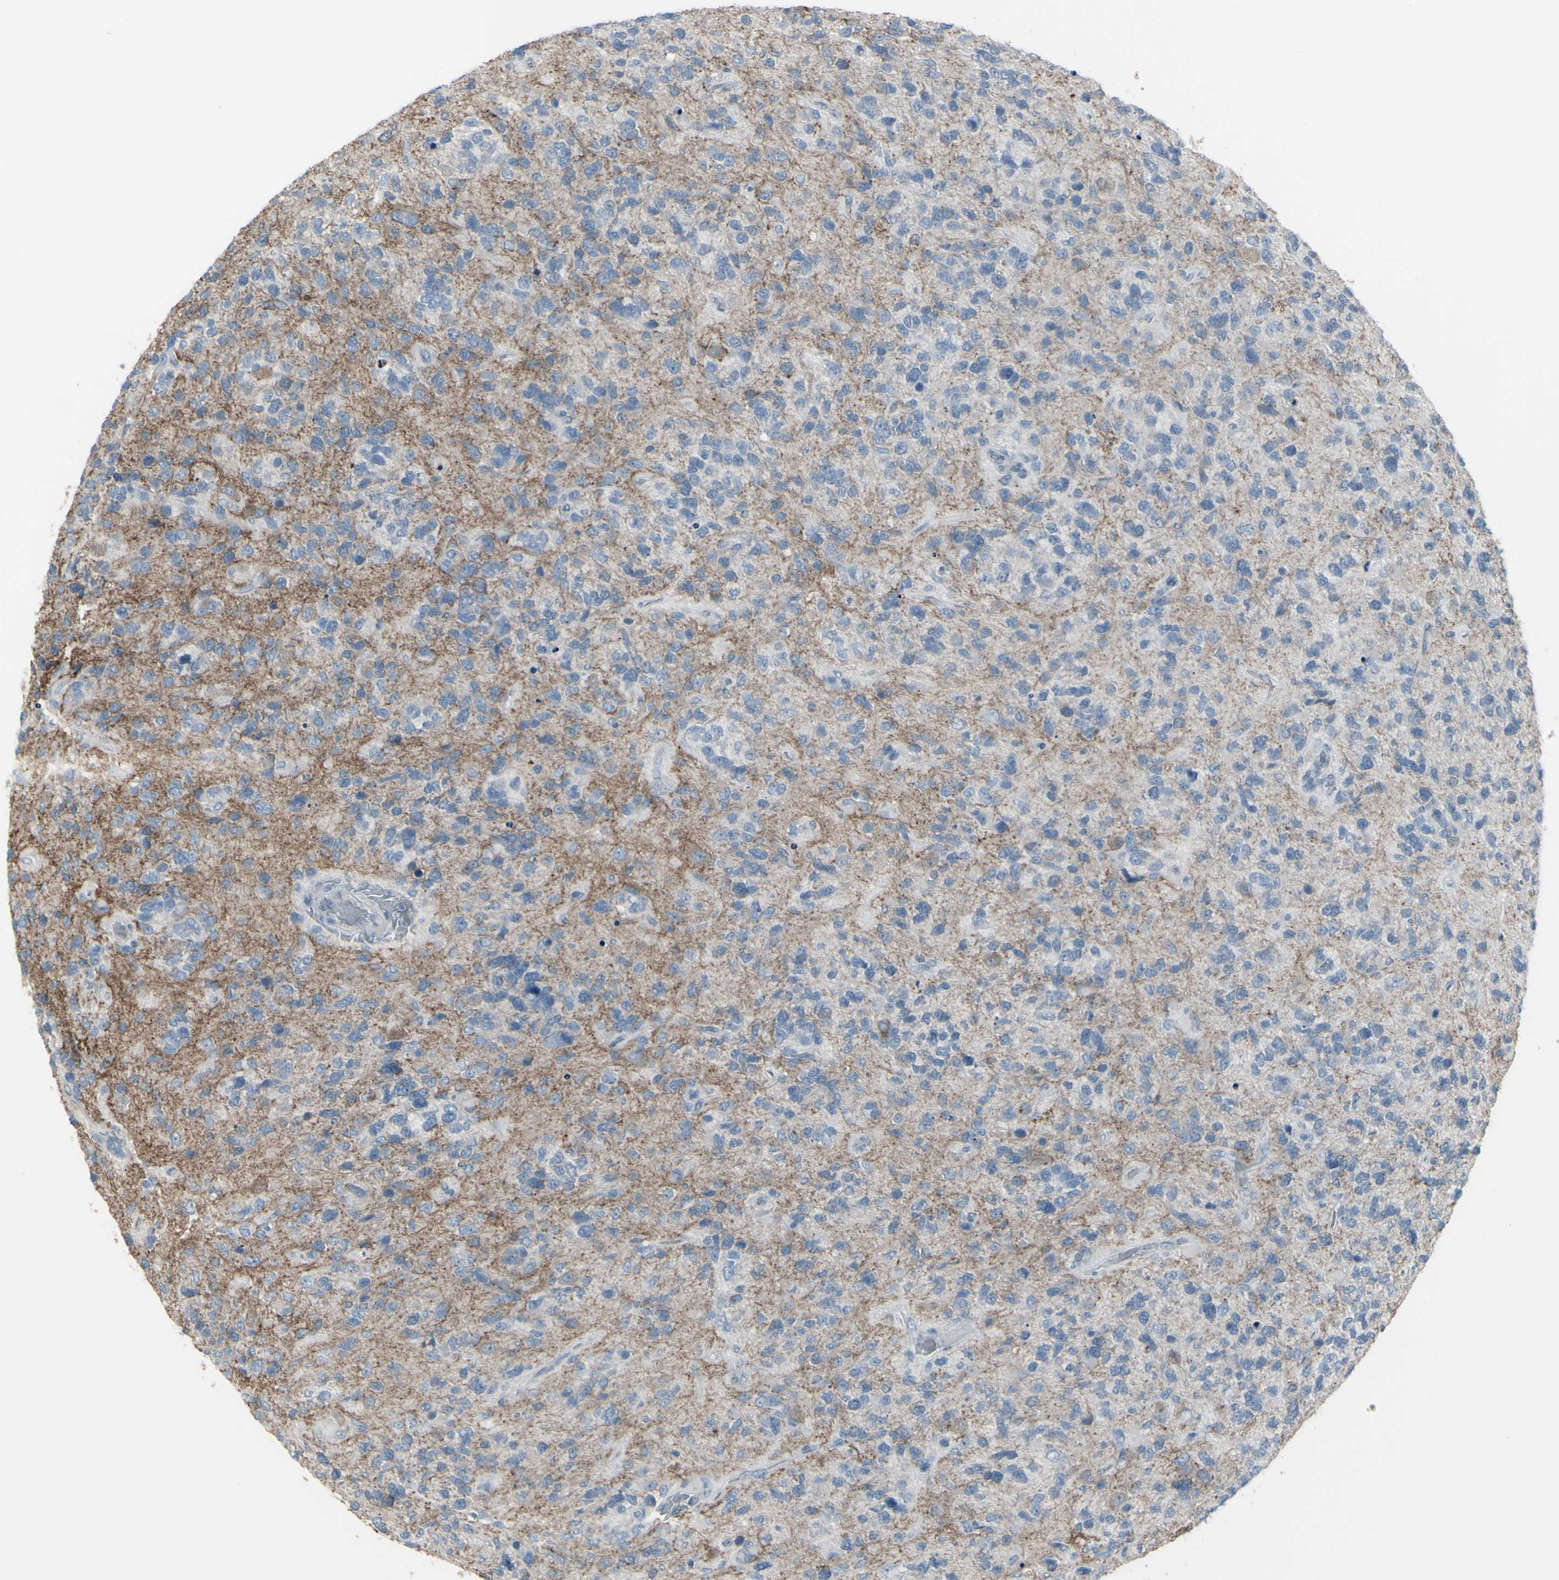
{"staining": {"intensity": "weak", "quantity": "<25%", "location": "cytoplasmic/membranous"}, "tissue": "glioma", "cell_type": "Tumor cells", "image_type": "cancer", "snomed": [{"axis": "morphology", "description": "Glioma, malignant, High grade"}, {"axis": "topography", "description": "Brain"}], "caption": "Micrograph shows no significant protein staining in tumor cells of malignant glioma (high-grade).", "gene": "RAB3A", "patient": {"sex": "female", "age": 58}}